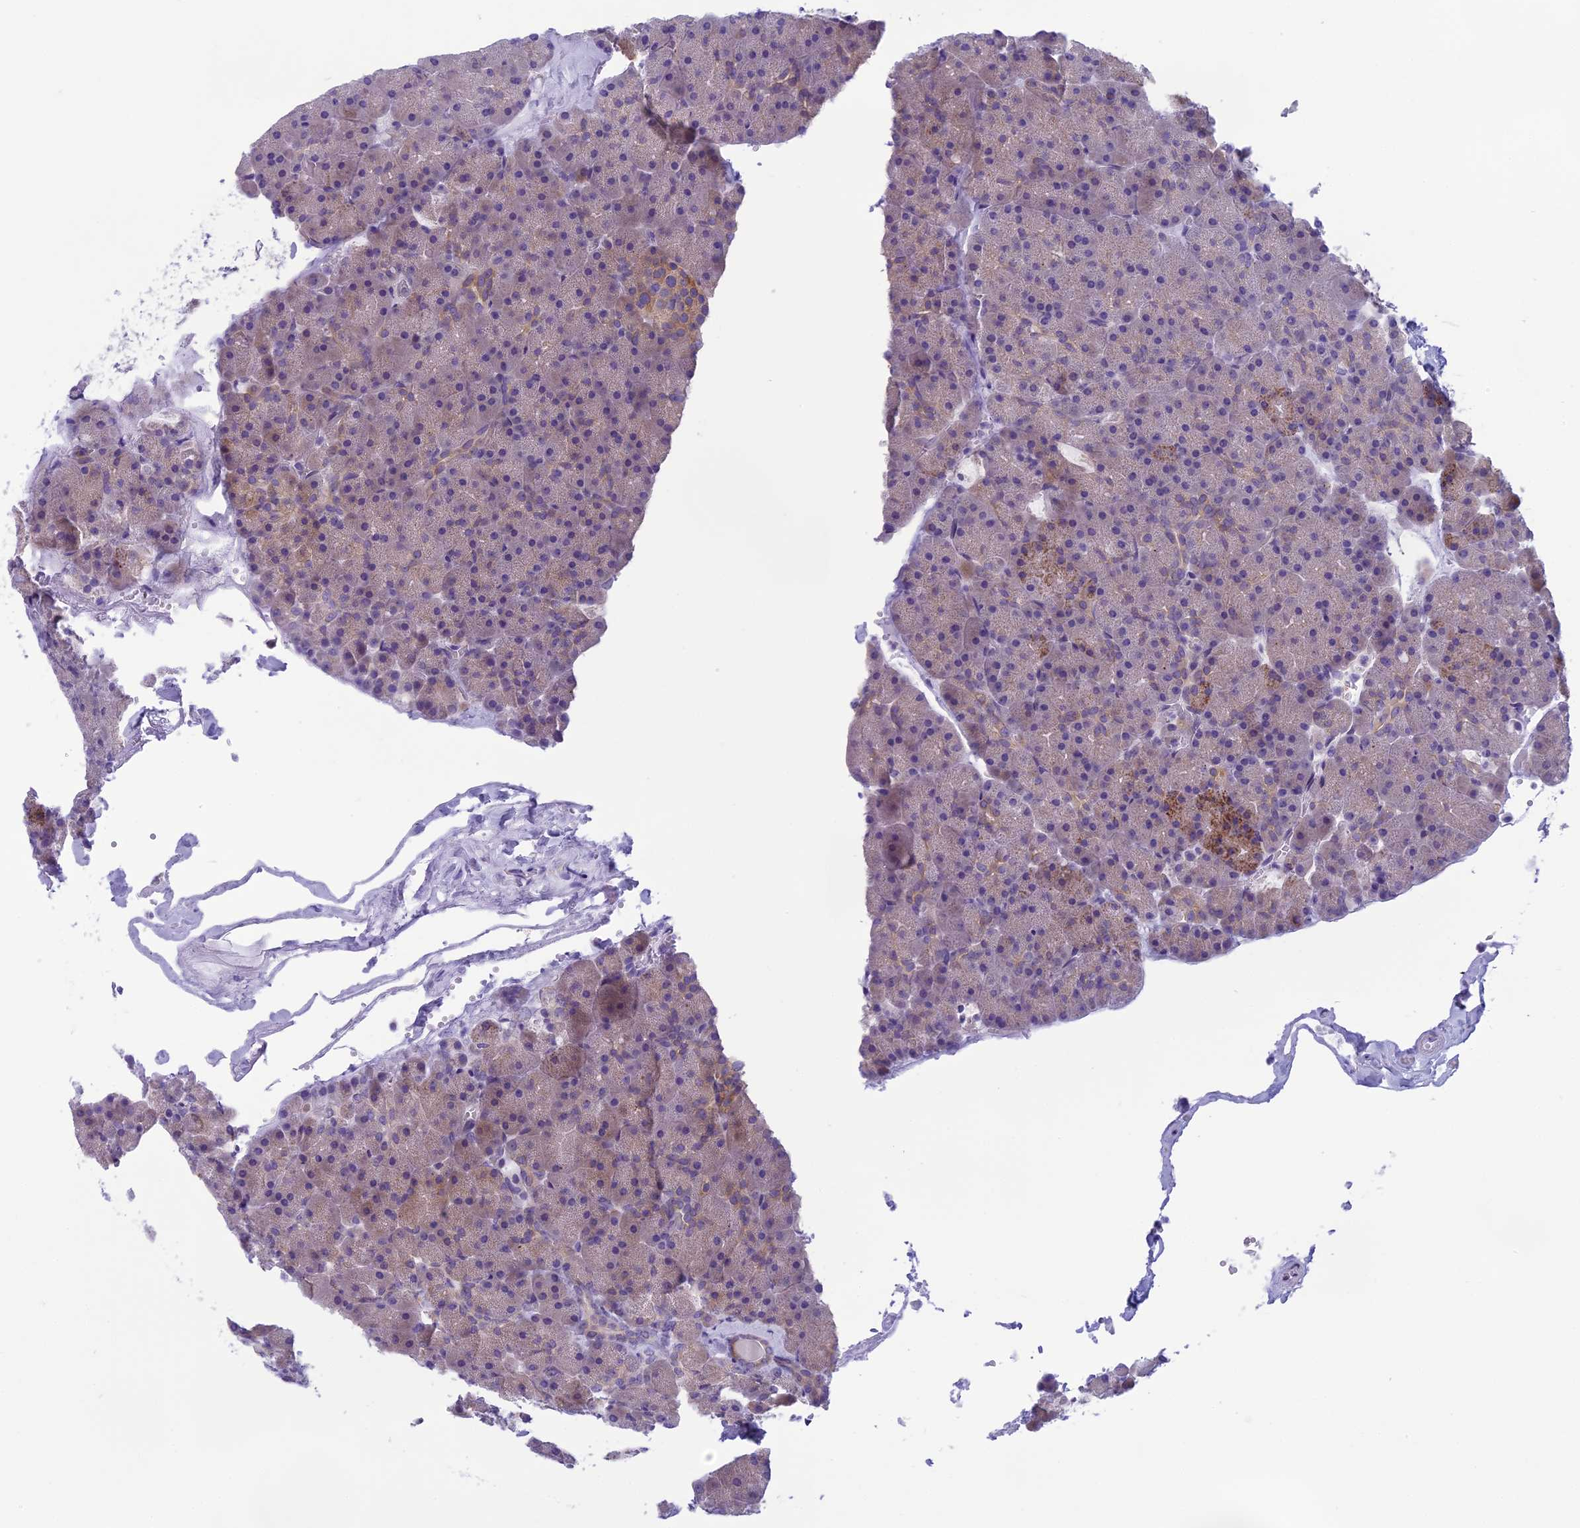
{"staining": {"intensity": "weak", "quantity": "<25%", "location": "cytoplasmic/membranous"}, "tissue": "pancreas", "cell_type": "Exocrine glandular cells", "image_type": "normal", "snomed": [{"axis": "morphology", "description": "Normal tissue, NOS"}, {"axis": "topography", "description": "Pancreas"}], "caption": "The micrograph exhibits no significant positivity in exocrine glandular cells of pancreas.", "gene": "ARHGEF37", "patient": {"sex": "male", "age": 36}}